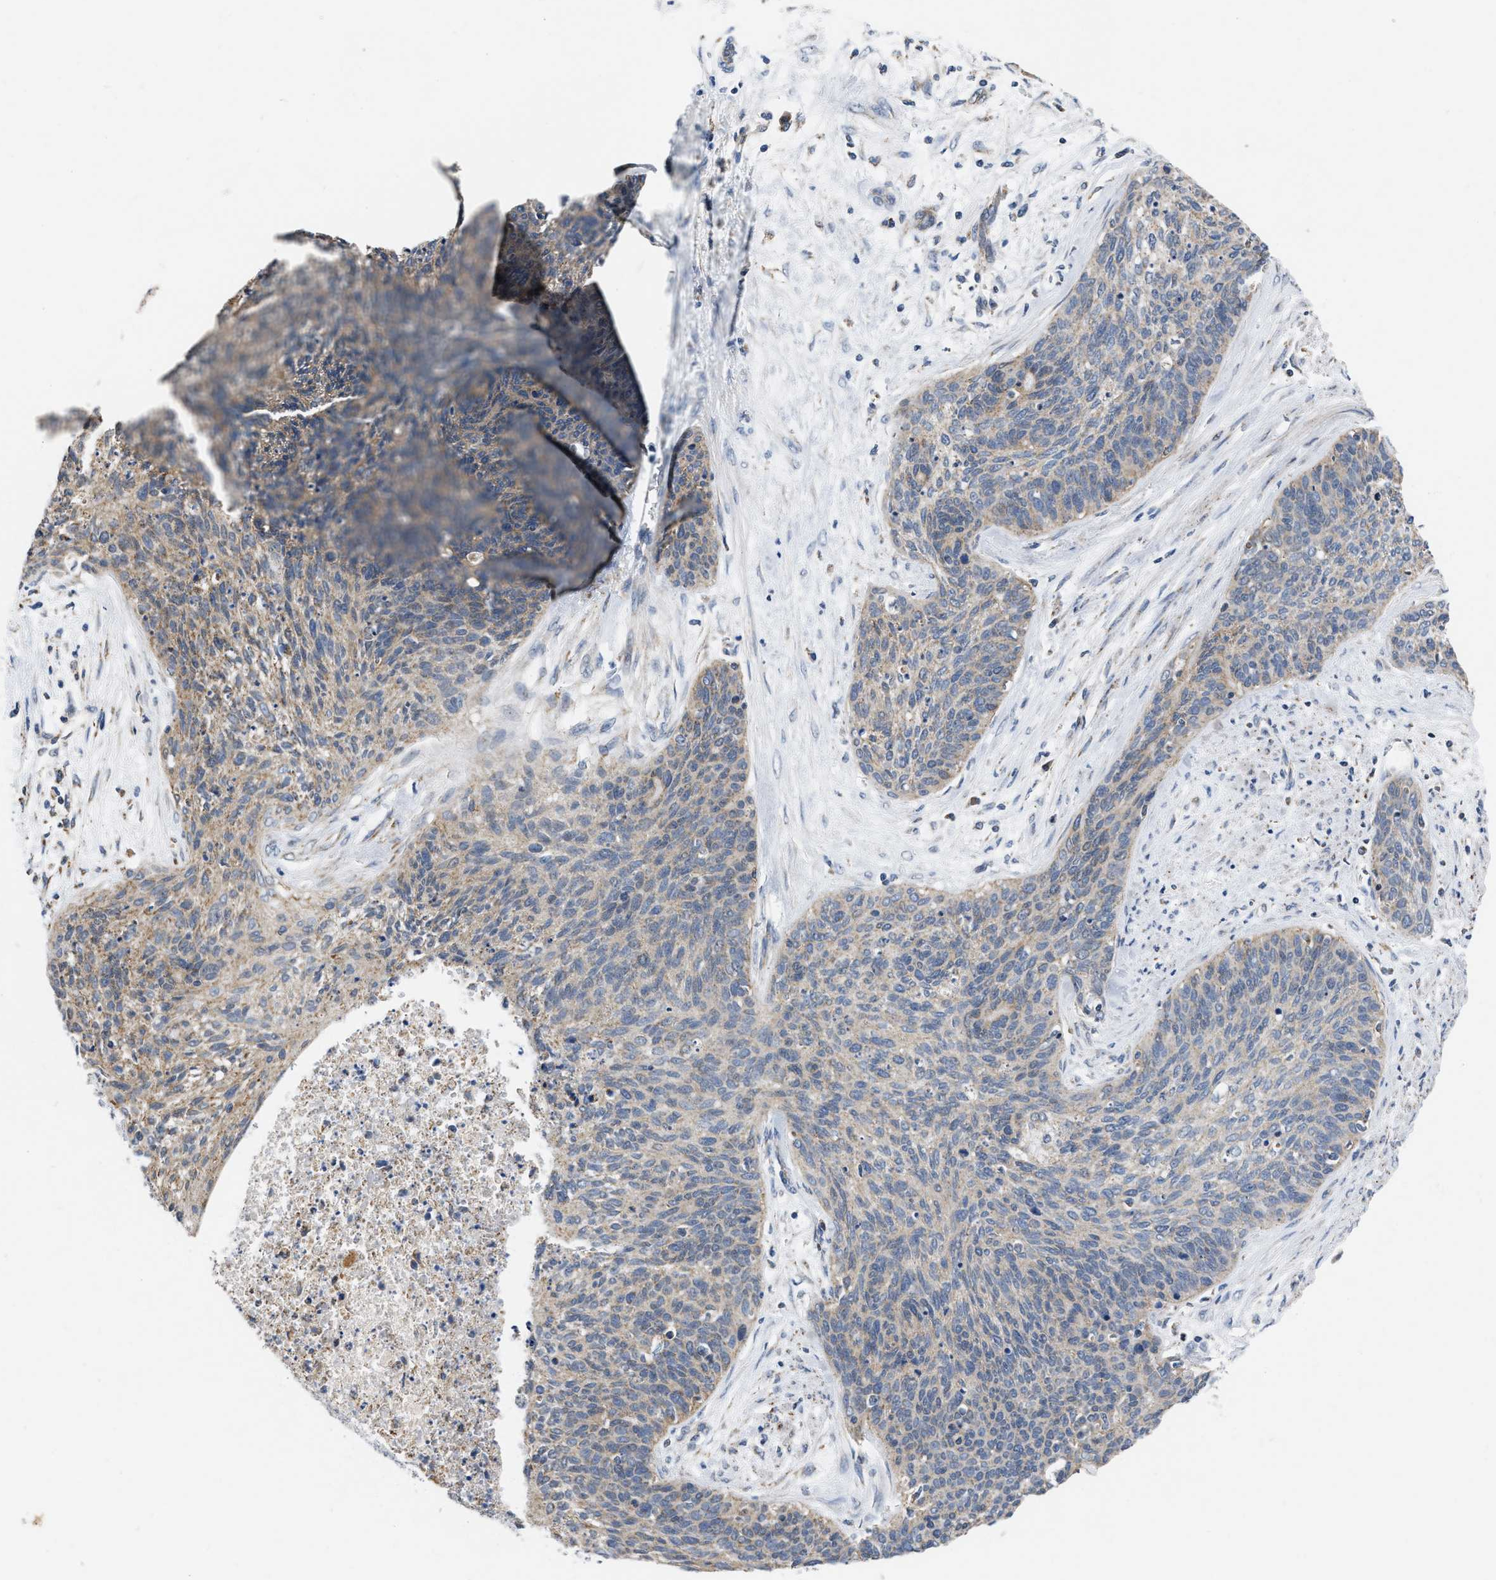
{"staining": {"intensity": "weak", "quantity": ">75%", "location": "cytoplasmic/membranous"}, "tissue": "cervical cancer", "cell_type": "Tumor cells", "image_type": "cancer", "snomed": [{"axis": "morphology", "description": "Squamous cell carcinoma, NOS"}, {"axis": "topography", "description": "Cervix"}], "caption": "Approximately >75% of tumor cells in human cervical cancer show weak cytoplasmic/membranous protein staining as visualized by brown immunohistochemical staining.", "gene": "BCL10", "patient": {"sex": "female", "age": 55}}